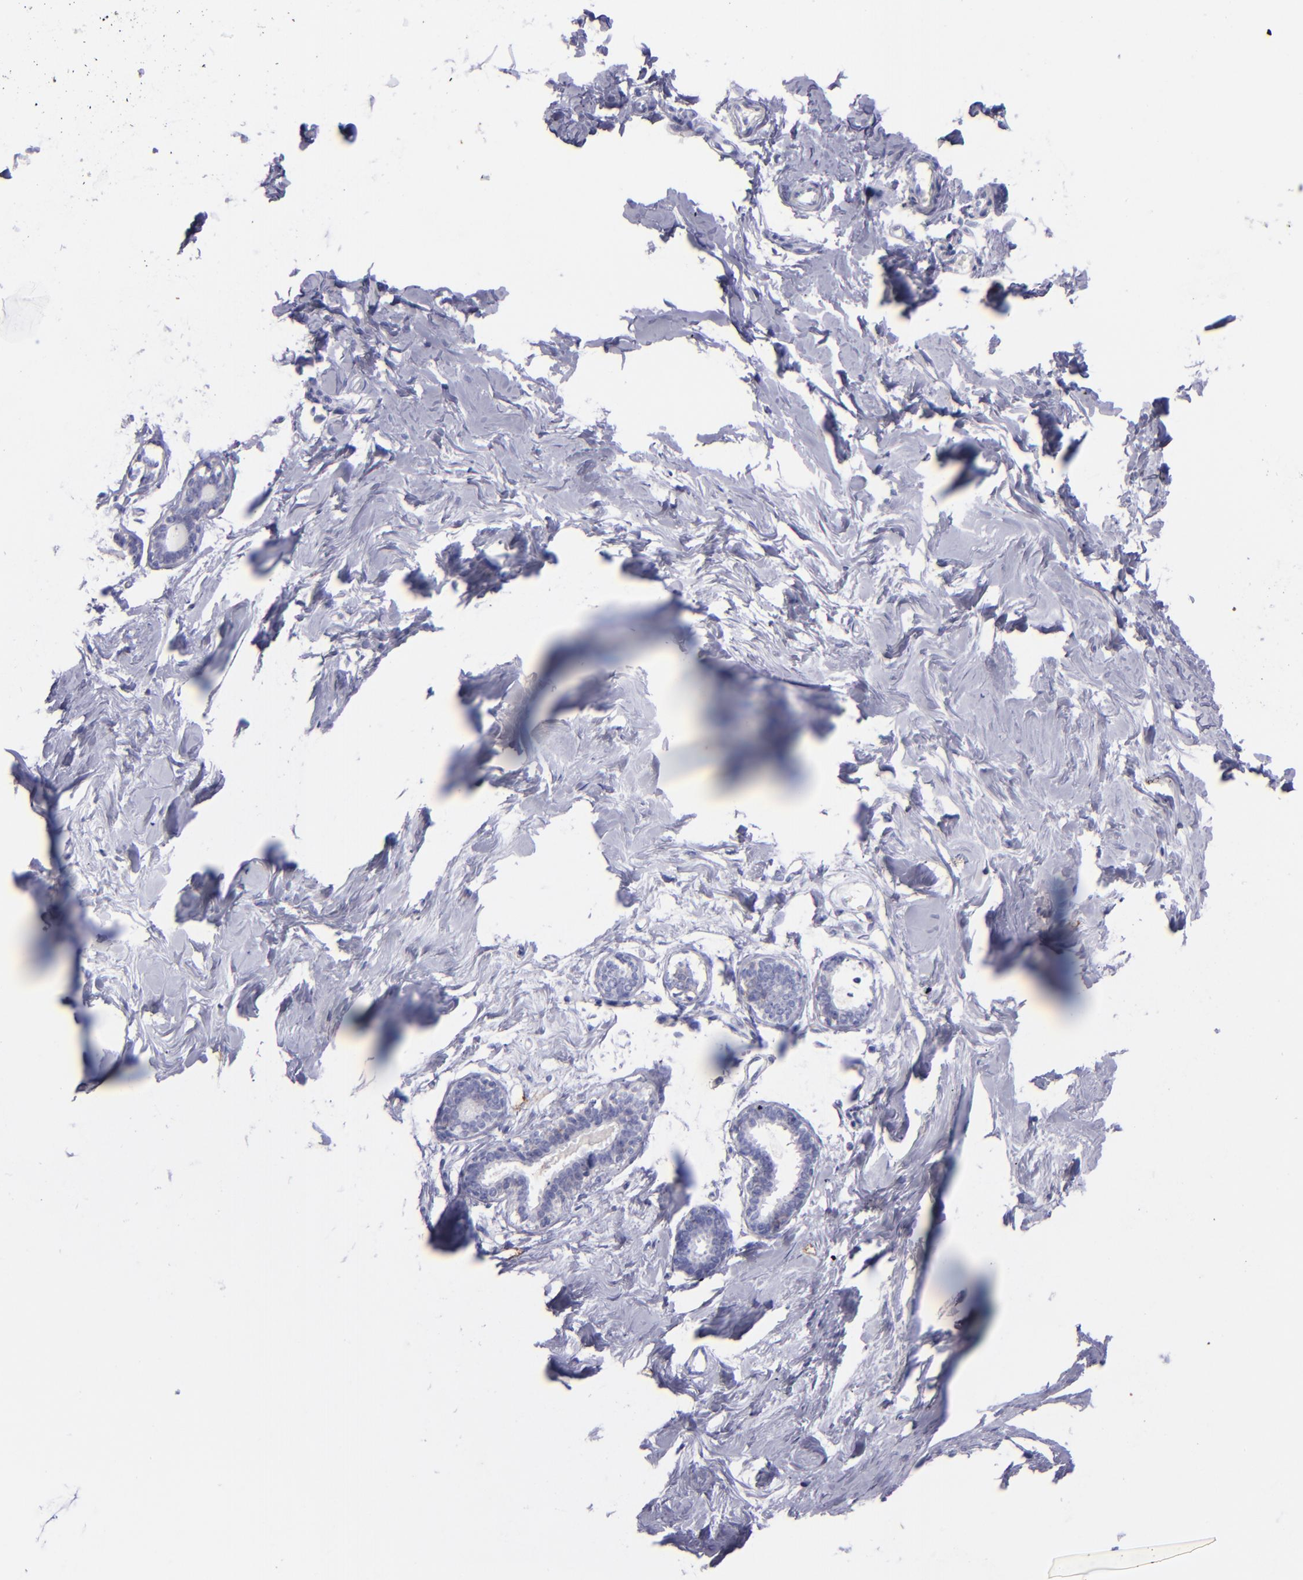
{"staining": {"intensity": "negative", "quantity": "none", "location": "none"}, "tissue": "breast", "cell_type": "Adipocytes", "image_type": "normal", "snomed": [{"axis": "morphology", "description": "Normal tissue, NOS"}, {"axis": "topography", "description": "Breast"}], "caption": "Immunohistochemistry of normal breast reveals no staining in adipocytes.", "gene": "CD82", "patient": {"sex": "female", "age": 23}}